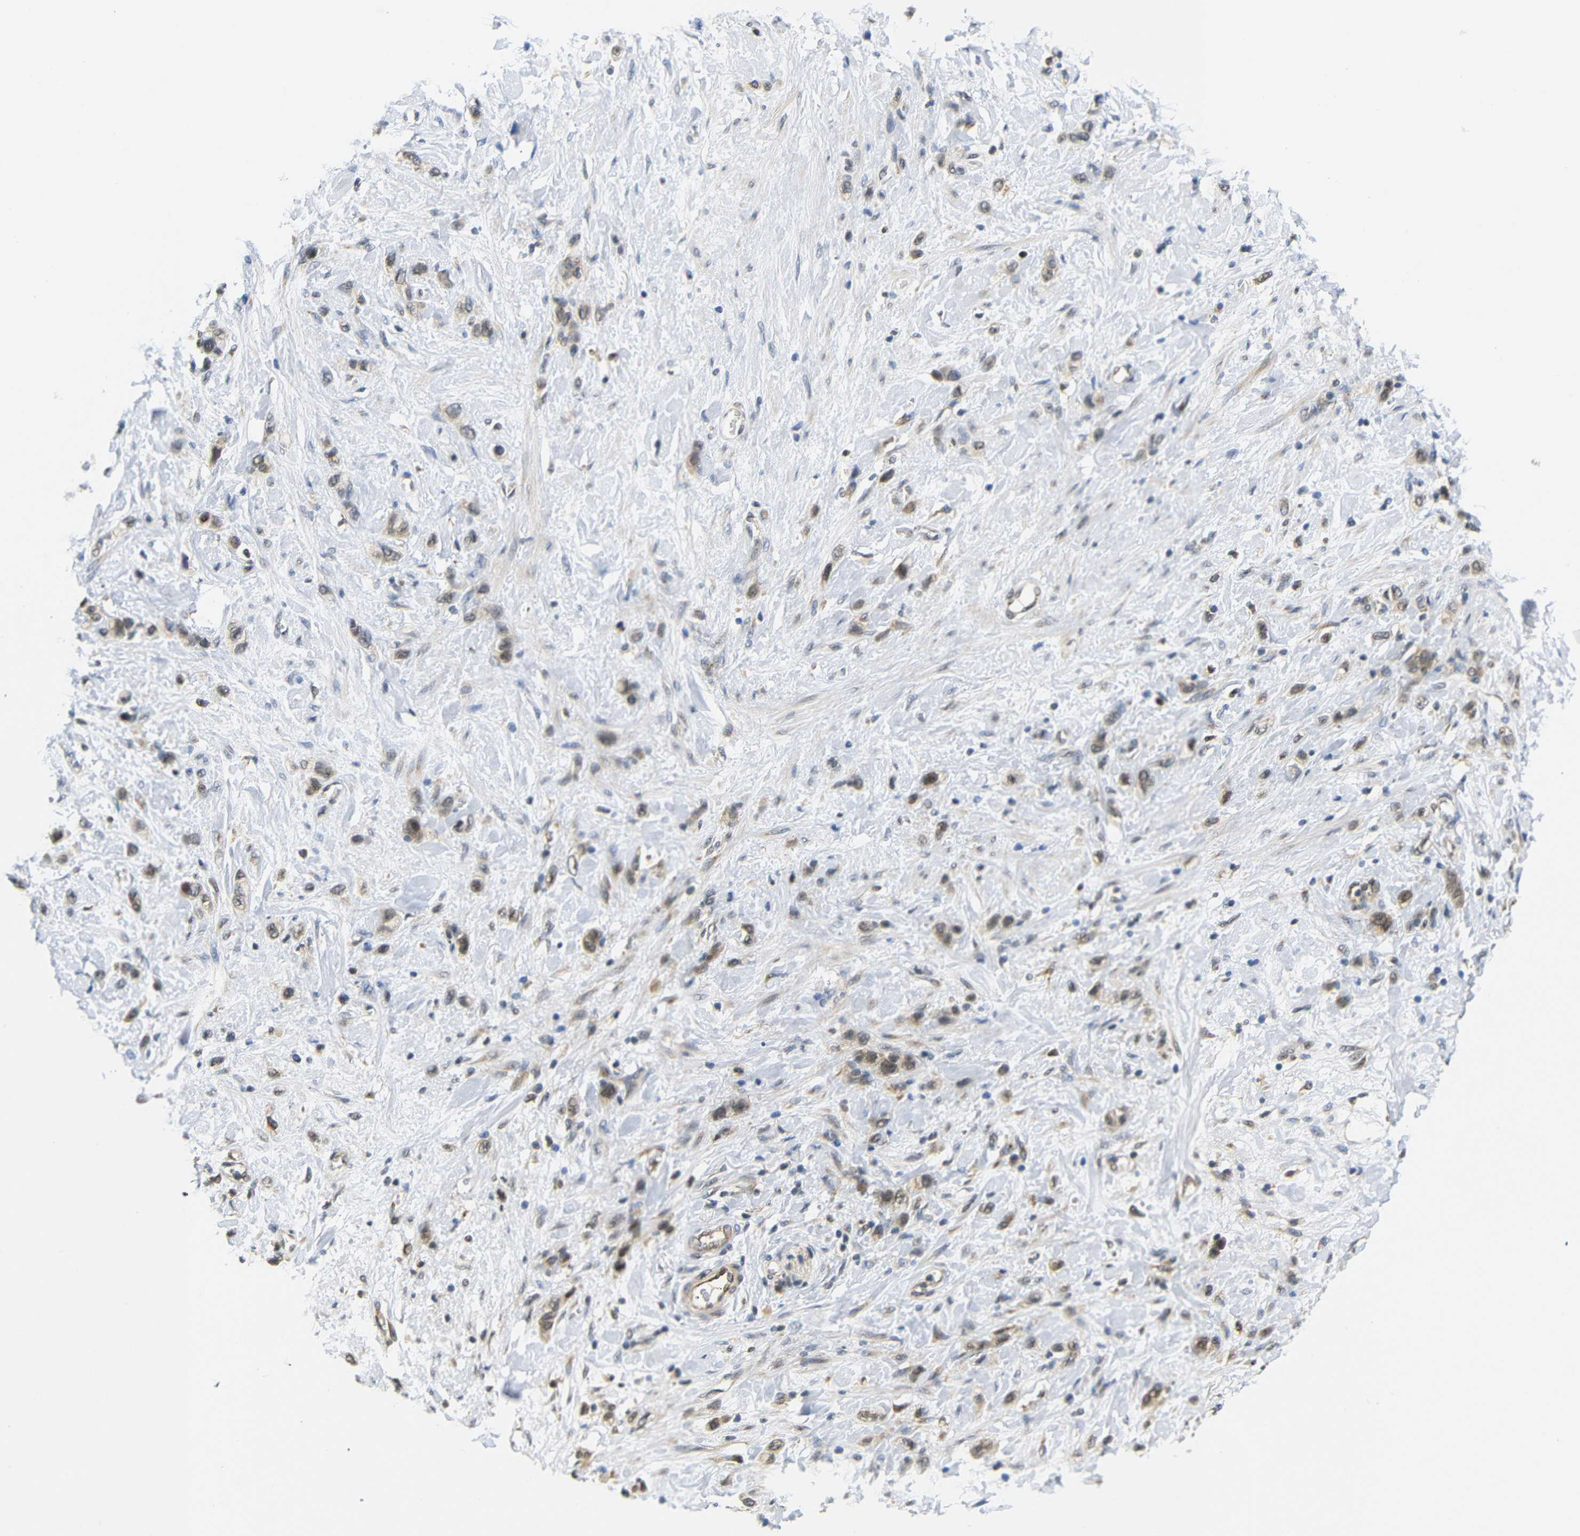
{"staining": {"intensity": "moderate", "quantity": ">75%", "location": "cytoplasmic/membranous,nuclear"}, "tissue": "stomach cancer", "cell_type": "Tumor cells", "image_type": "cancer", "snomed": [{"axis": "morphology", "description": "Adenocarcinoma, NOS"}, {"axis": "morphology", "description": "Adenocarcinoma, High grade"}, {"axis": "topography", "description": "Stomach, upper"}, {"axis": "topography", "description": "Stomach, lower"}], "caption": "High-power microscopy captured an immunohistochemistry photomicrograph of adenocarcinoma (stomach), revealing moderate cytoplasmic/membranous and nuclear staining in about >75% of tumor cells.", "gene": "GJA5", "patient": {"sex": "female", "age": 65}}